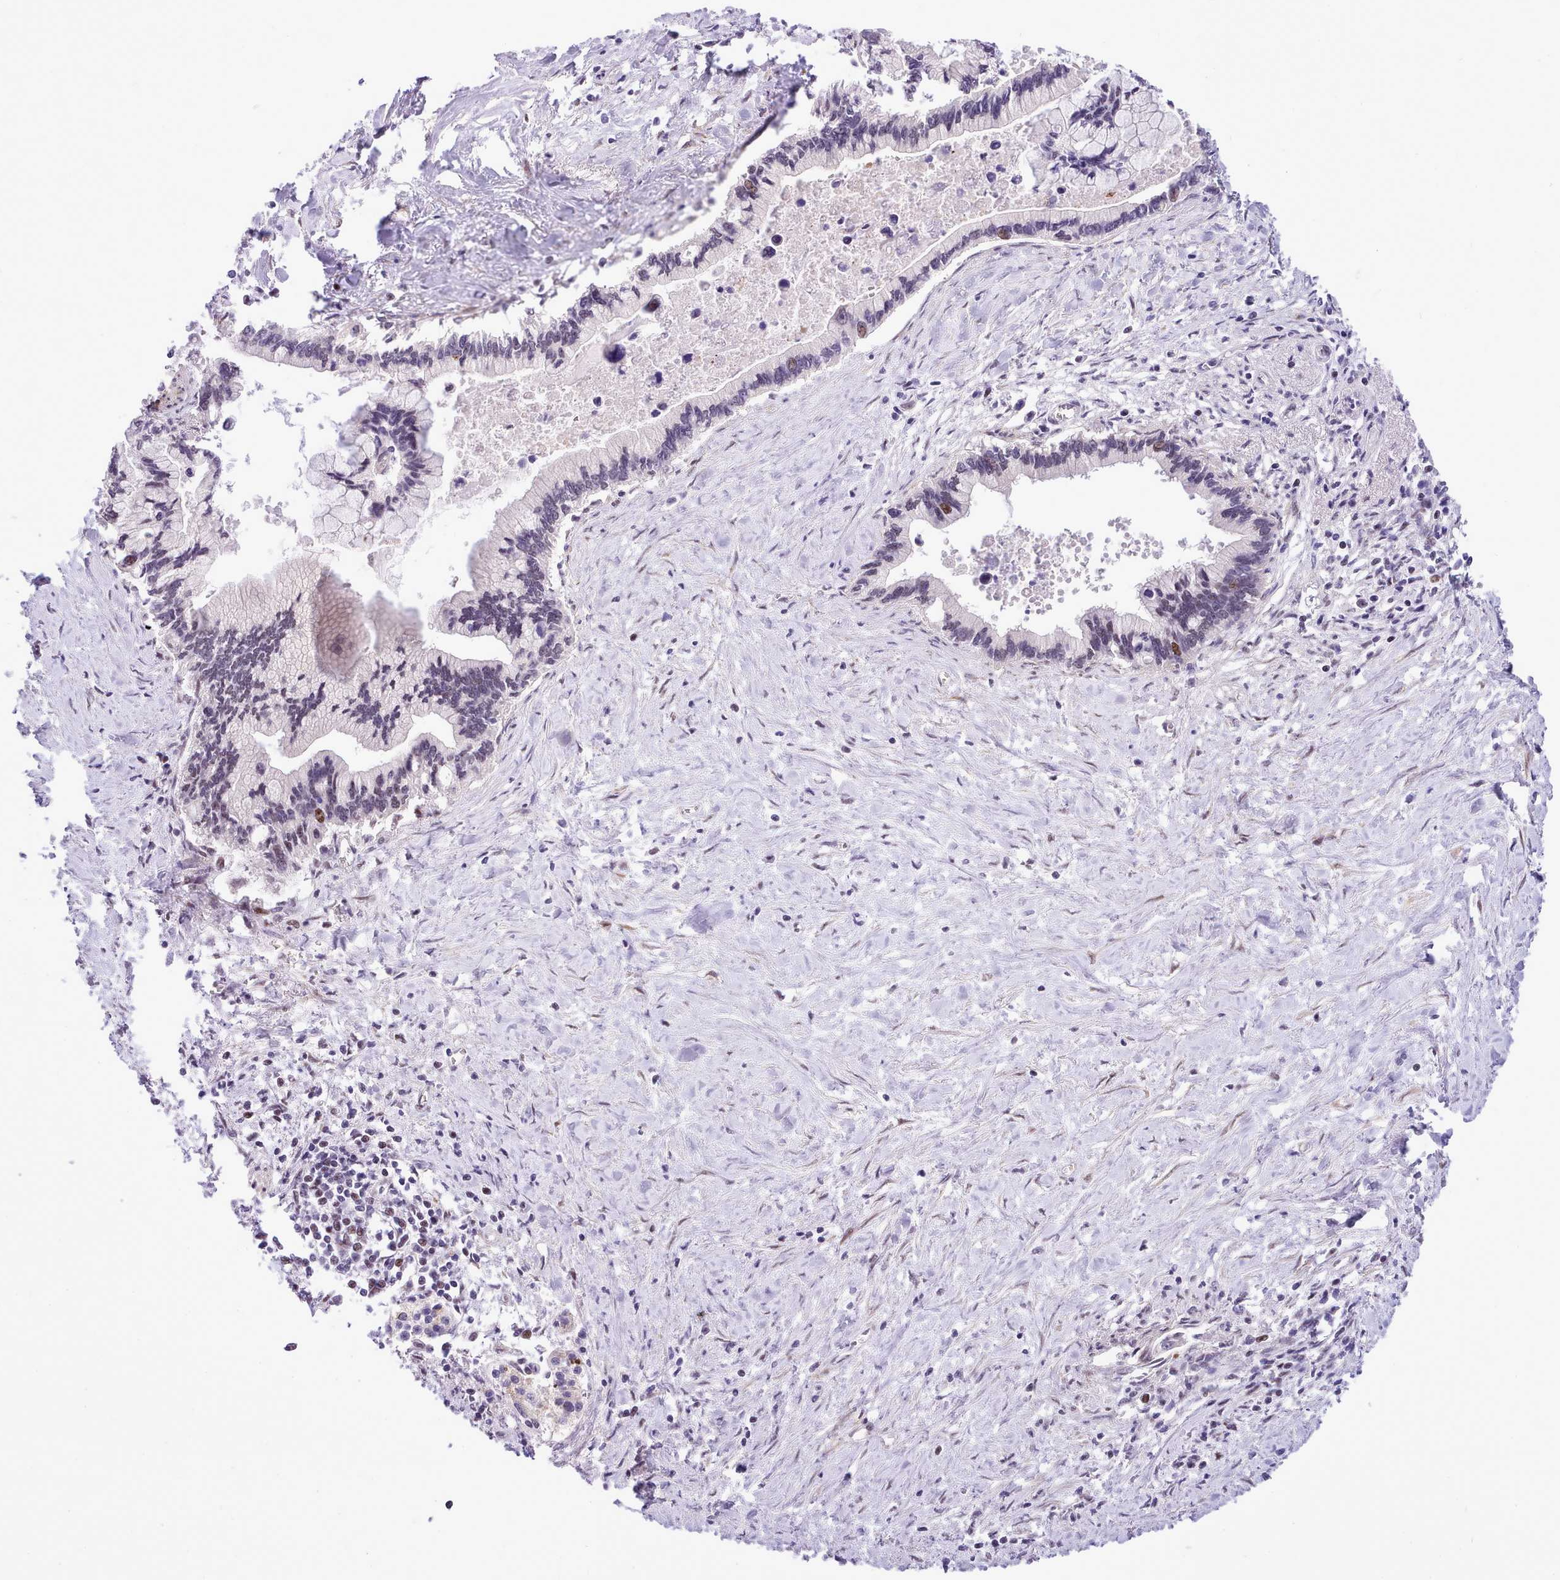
{"staining": {"intensity": "moderate", "quantity": "<25%", "location": "nuclear"}, "tissue": "pancreatic cancer", "cell_type": "Tumor cells", "image_type": "cancer", "snomed": [{"axis": "morphology", "description": "Adenocarcinoma, NOS"}, {"axis": "topography", "description": "Pancreas"}], "caption": "The photomicrograph displays staining of pancreatic cancer (adenocarcinoma), revealing moderate nuclear protein positivity (brown color) within tumor cells.", "gene": "HOXB7", "patient": {"sex": "female", "age": 83}}